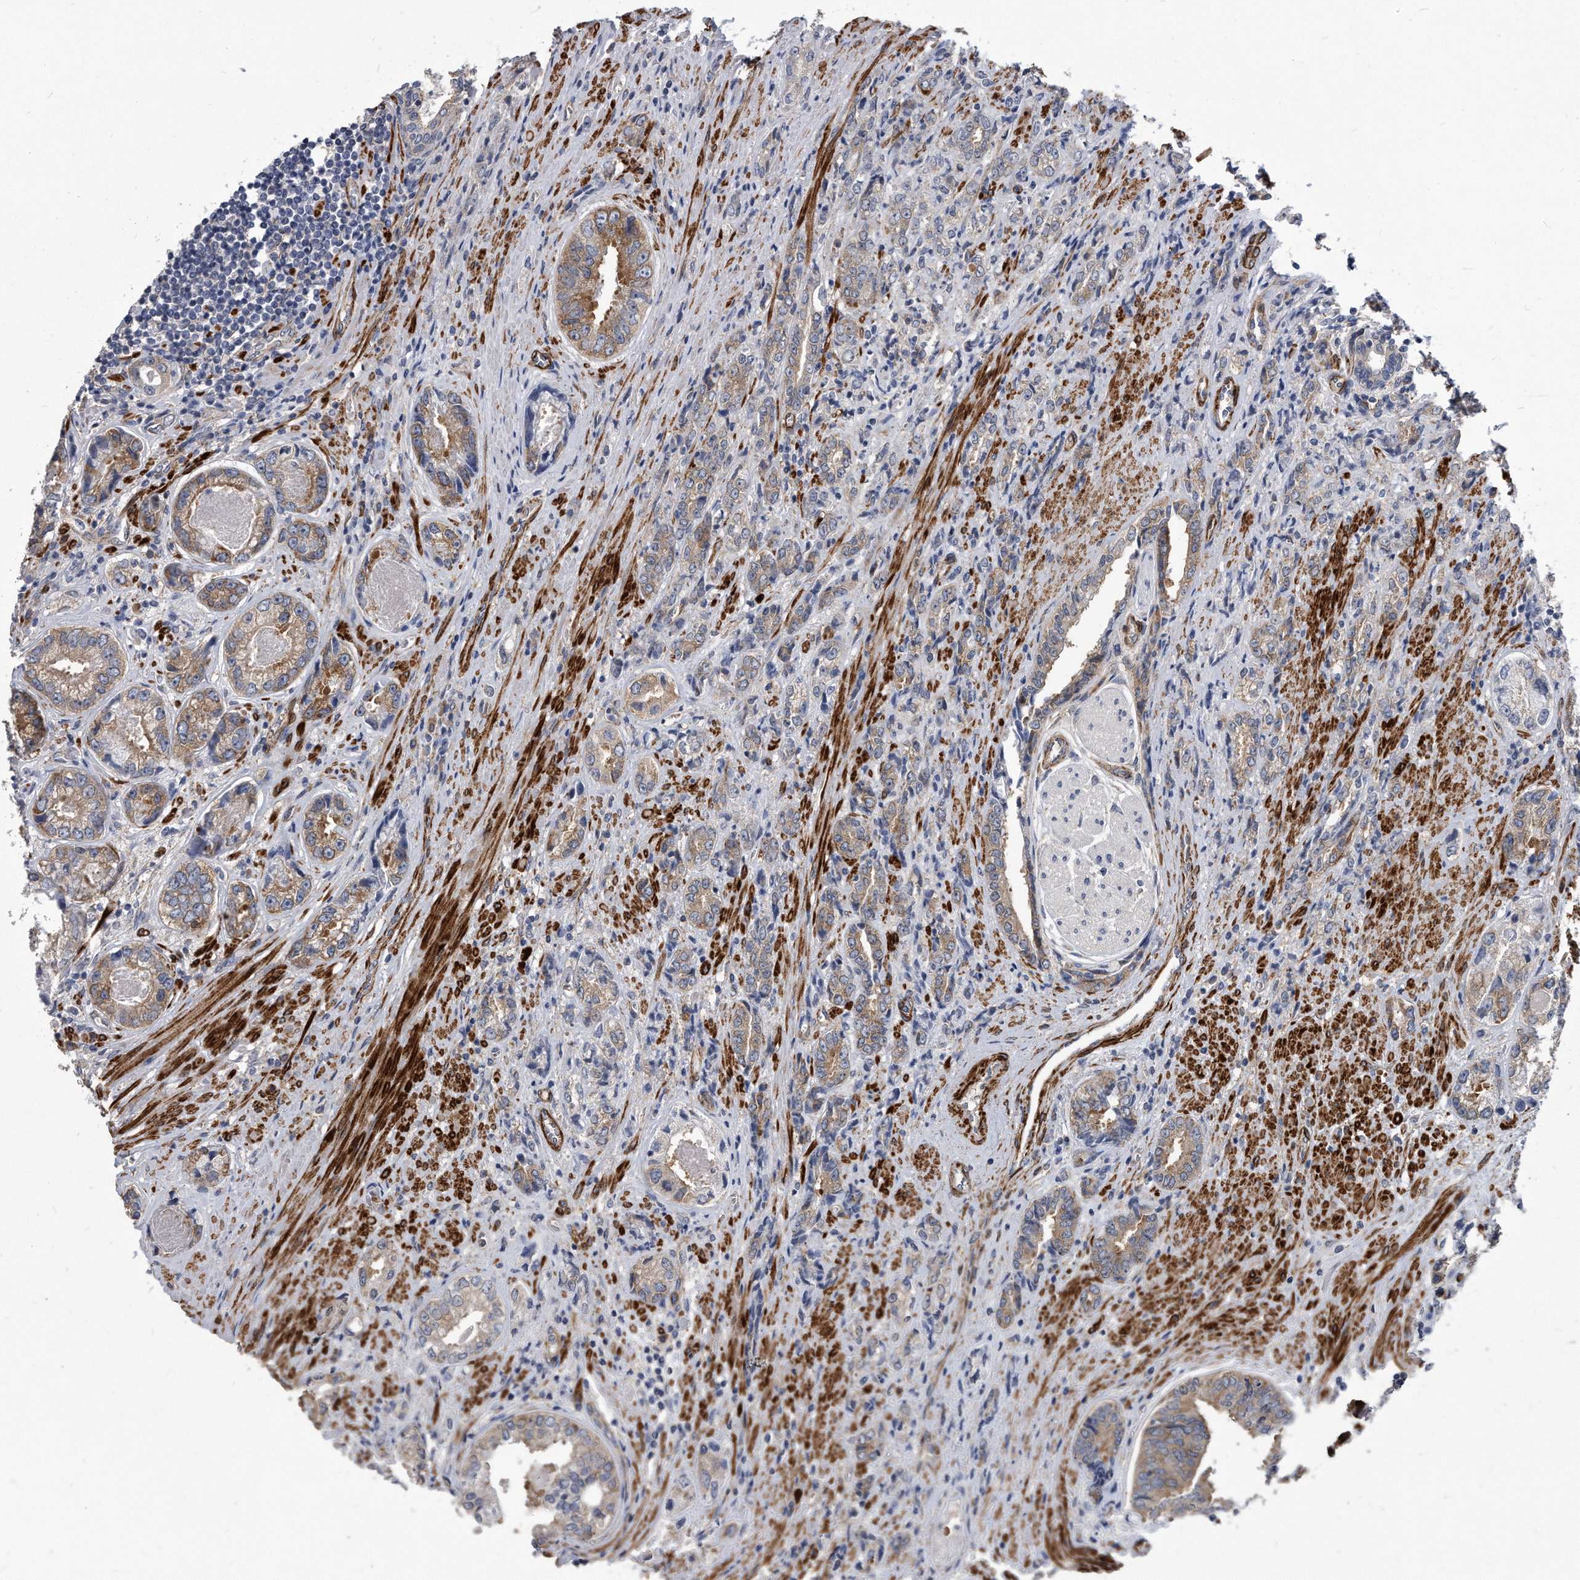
{"staining": {"intensity": "moderate", "quantity": "25%-75%", "location": "cytoplasmic/membranous"}, "tissue": "prostate cancer", "cell_type": "Tumor cells", "image_type": "cancer", "snomed": [{"axis": "morphology", "description": "Adenocarcinoma, High grade"}, {"axis": "topography", "description": "Prostate"}], "caption": "Brown immunohistochemical staining in high-grade adenocarcinoma (prostate) demonstrates moderate cytoplasmic/membranous staining in about 25%-75% of tumor cells.", "gene": "EIF2B4", "patient": {"sex": "male", "age": 61}}